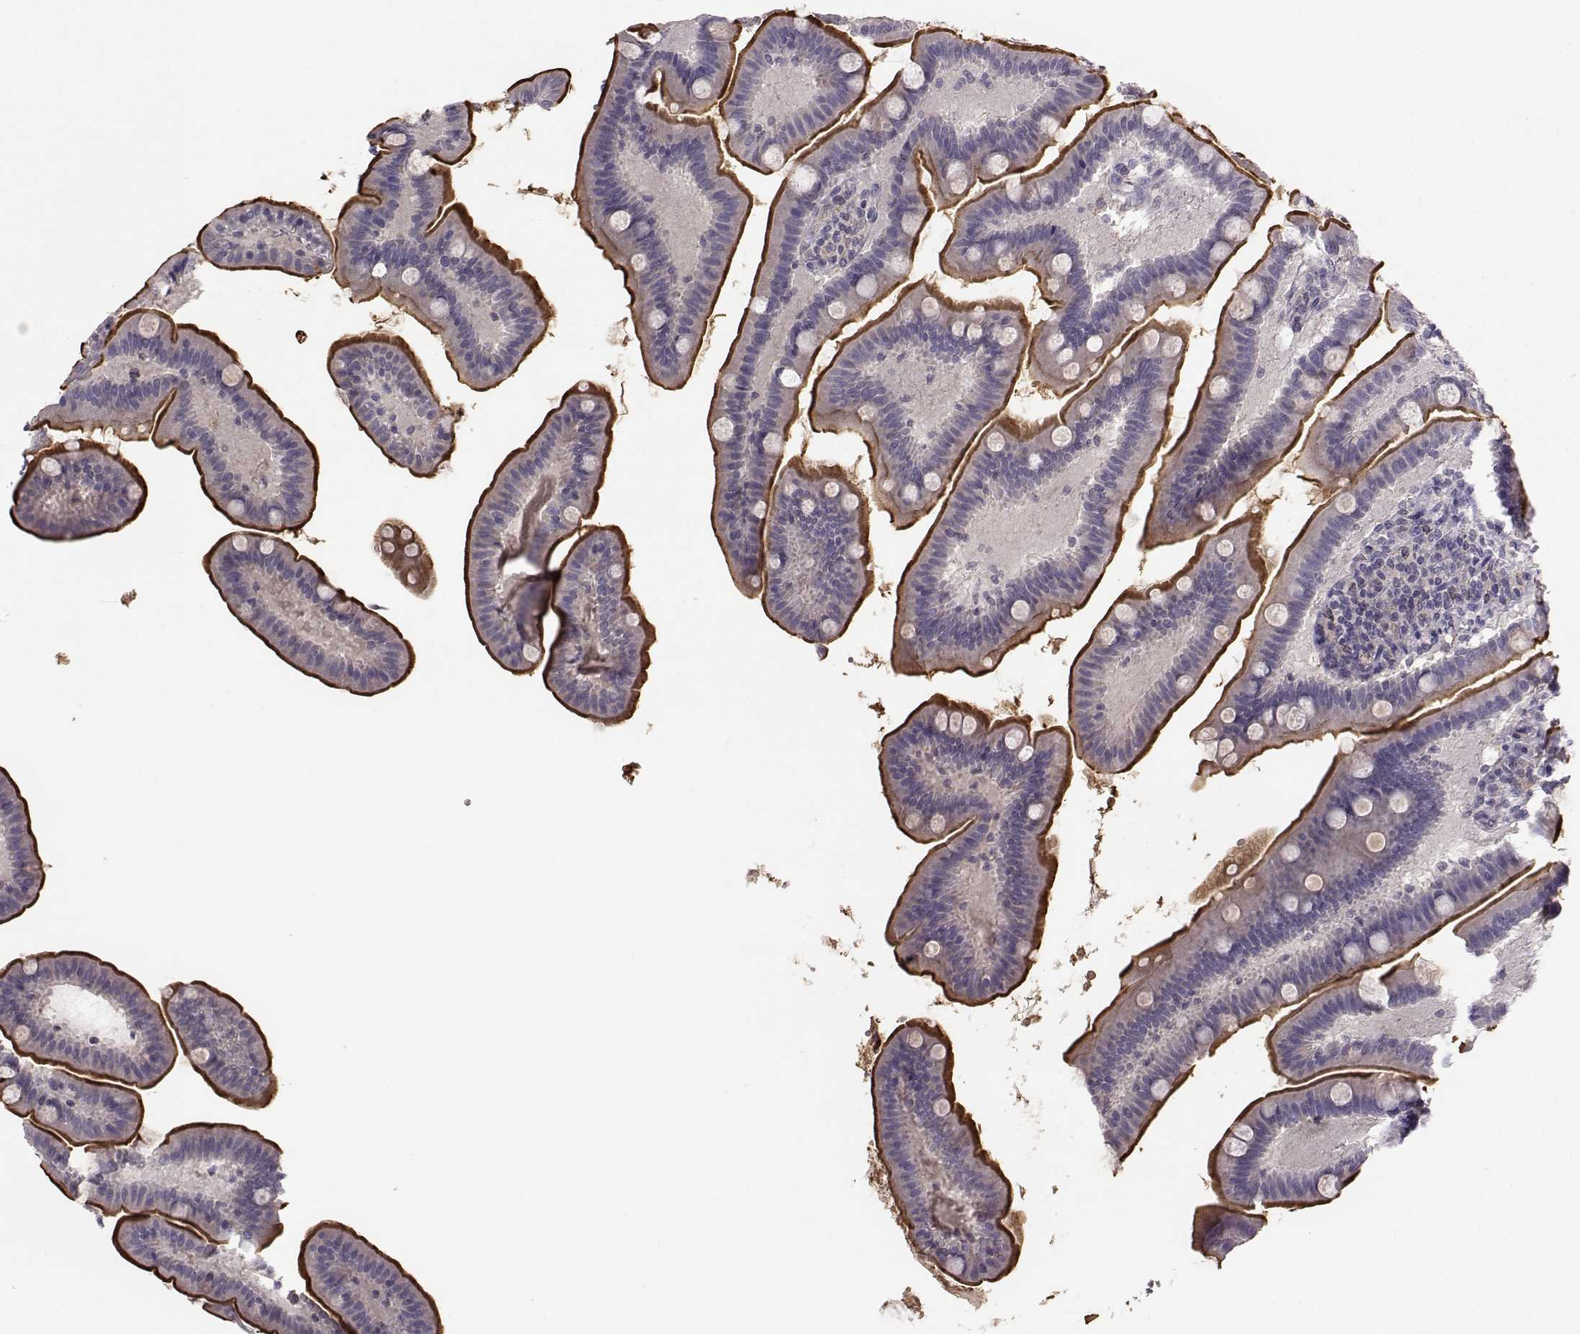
{"staining": {"intensity": "strong", "quantity": "25%-75%", "location": "cytoplasmic/membranous"}, "tissue": "small intestine", "cell_type": "Glandular cells", "image_type": "normal", "snomed": [{"axis": "morphology", "description": "Normal tissue, NOS"}, {"axis": "topography", "description": "Small intestine"}], "caption": "Strong cytoplasmic/membranous positivity for a protein is present in about 25%-75% of glandular cells of benign small intestine using immunohistochemistry (IHC).", "gene": "FCAMR", "patient": {"sex": "male", "age": 66}}